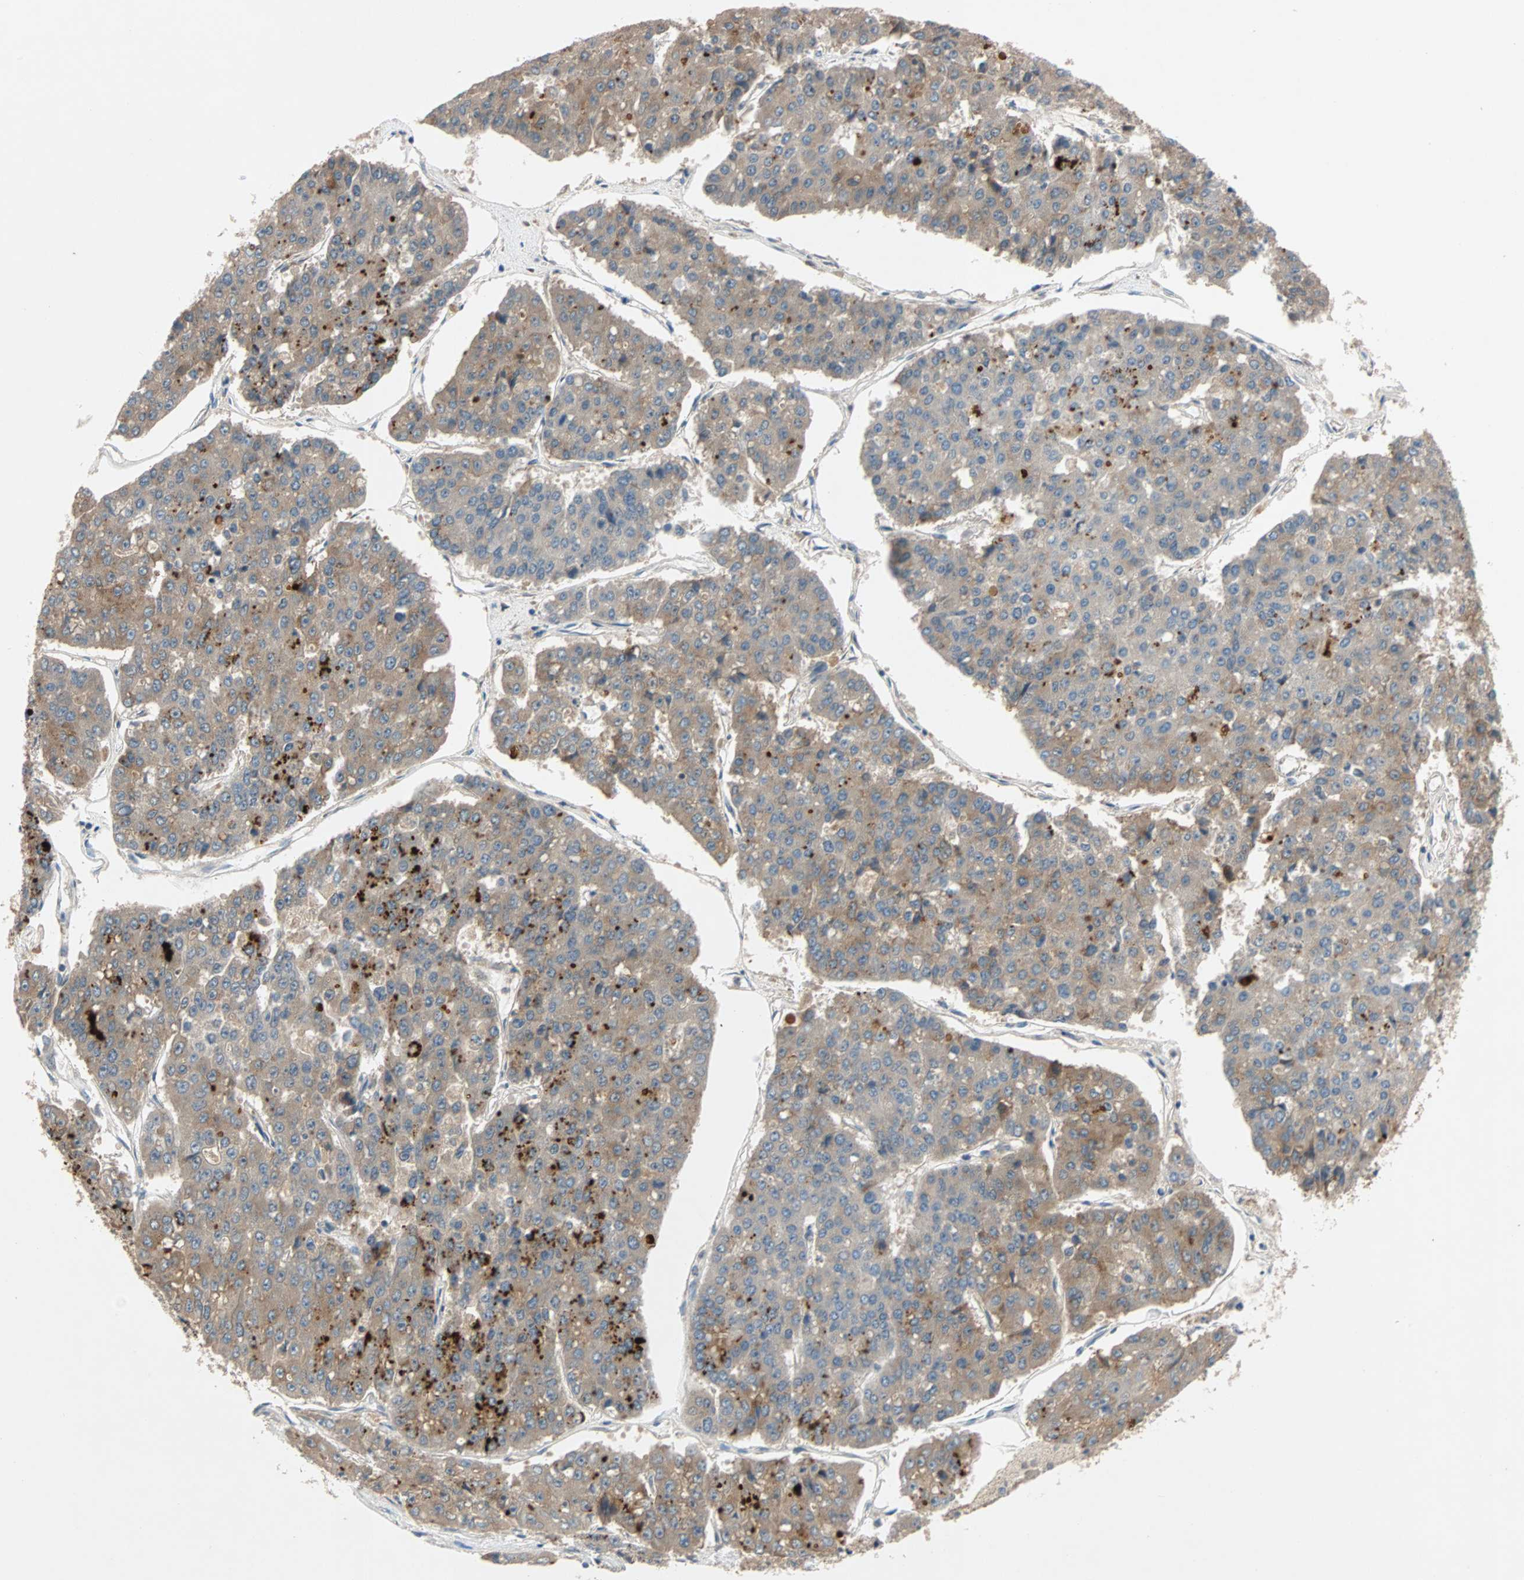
{"staining": {"intensity": "moderate", "quantity": ">75%", "location": "cytoplasmic/membranous"}, "tissue": "pancreatic cancer", "cell_type": "Tumor cells", "image_type": "cancer", "snomed": [{"axis": "morphology", "description": "Adenocarcinoma, NOS"}, {"axis": "topography", "description": "Pancreas"}], "caption": "Tumor cells reveal moderate cytoplasmic/membranous positivity in approximately >75% of cells in pancreatic cancer.", "gene": "MAP4K1", "patient": {"sex": "male", "age": 50}}